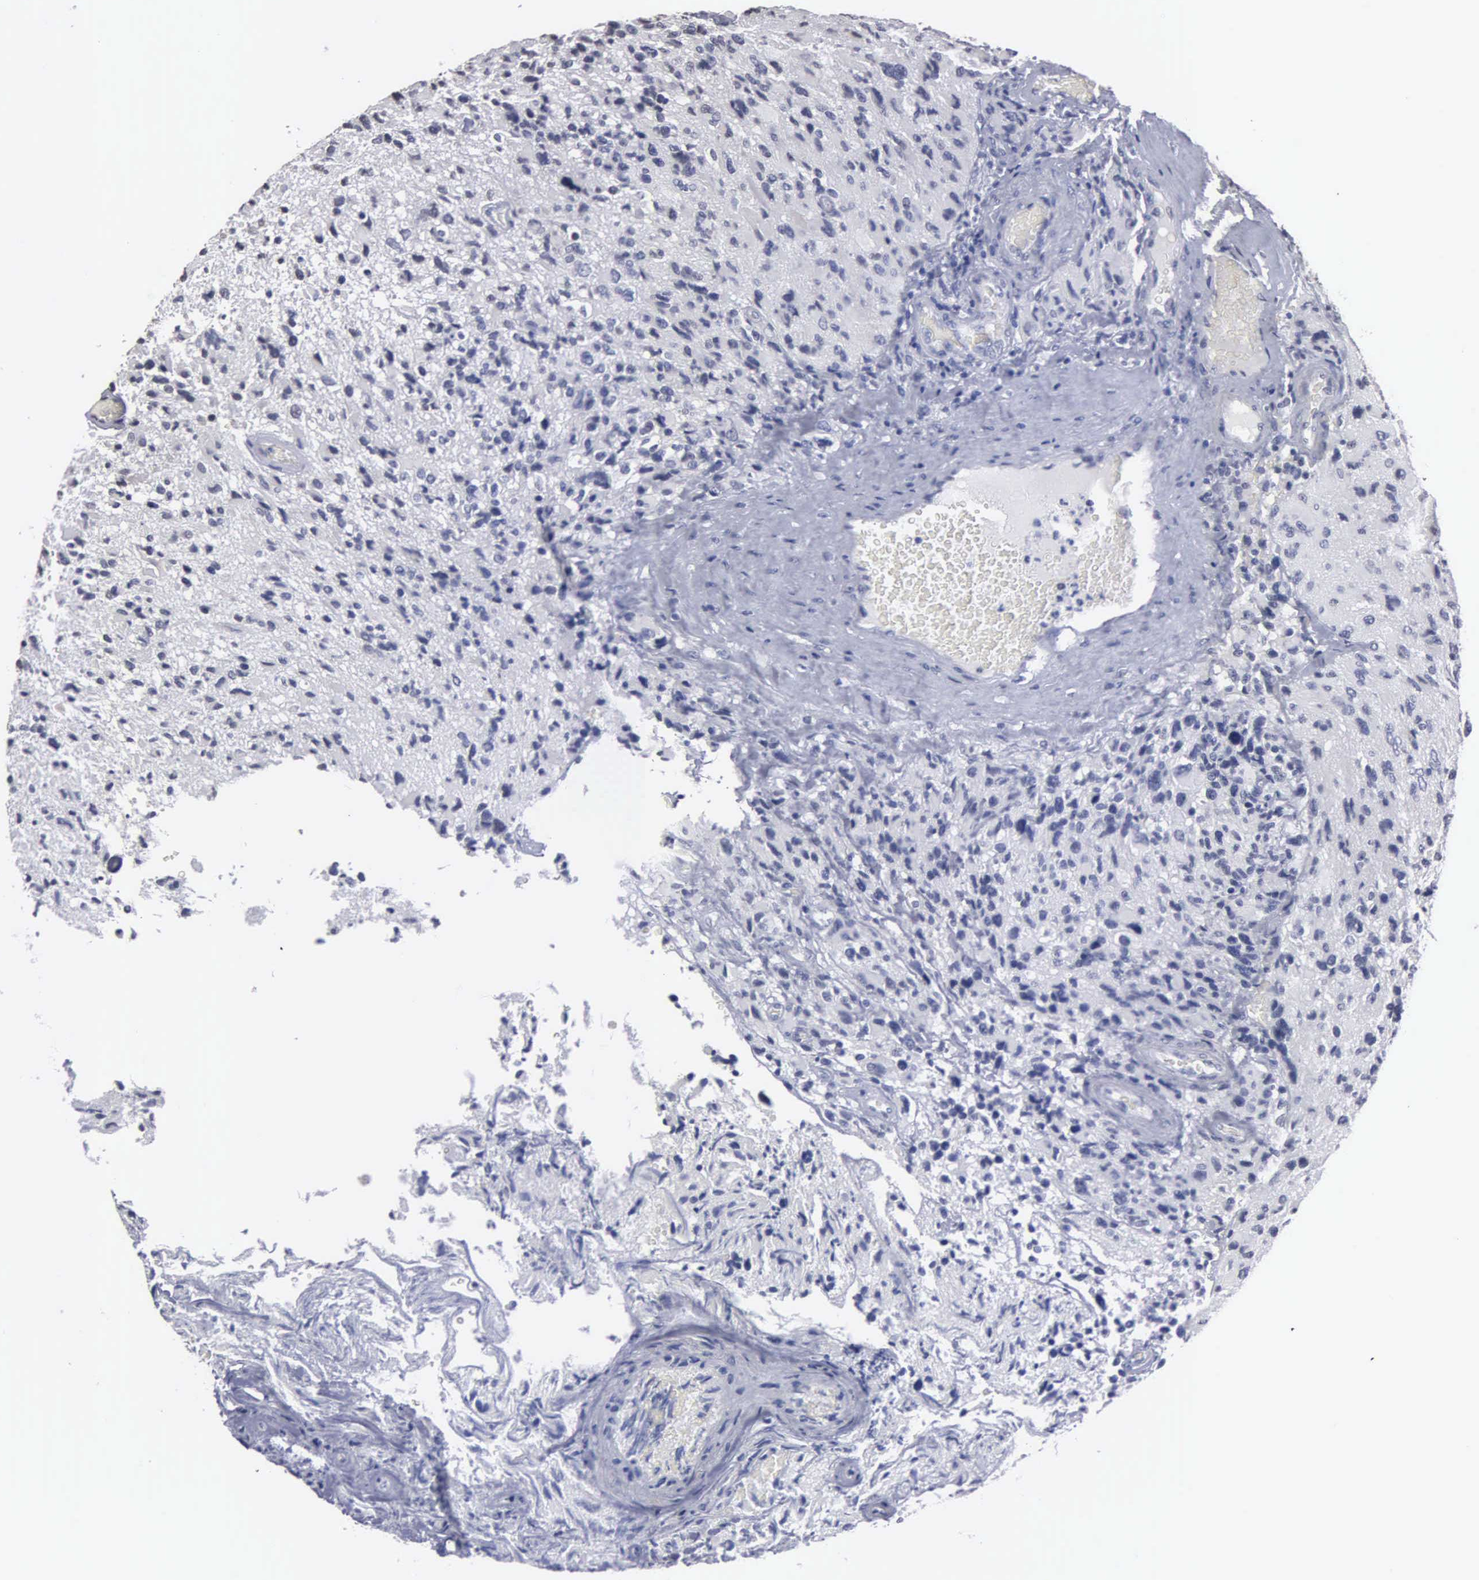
{"staining": {"intensity": "negative", "quantity": "none", "location": "none"}, "tissue": "glioma", "cell_type": "Tumor cells", "image_type": "cancer", "snomed": [{"axis": "morphology", "description": "Glioma, malignant, High grade"}, {"axis": "topography", "description": "Brain"}], "caption": "This photomicrograph is of glioma stained with immunohistochemistry (IHC) to label a protein in brown with the nuclei are counter-stained blue. There is no expression in tumor cells.", "gene": "UPB1", "patient": {"sex": "male", "age": 69}}